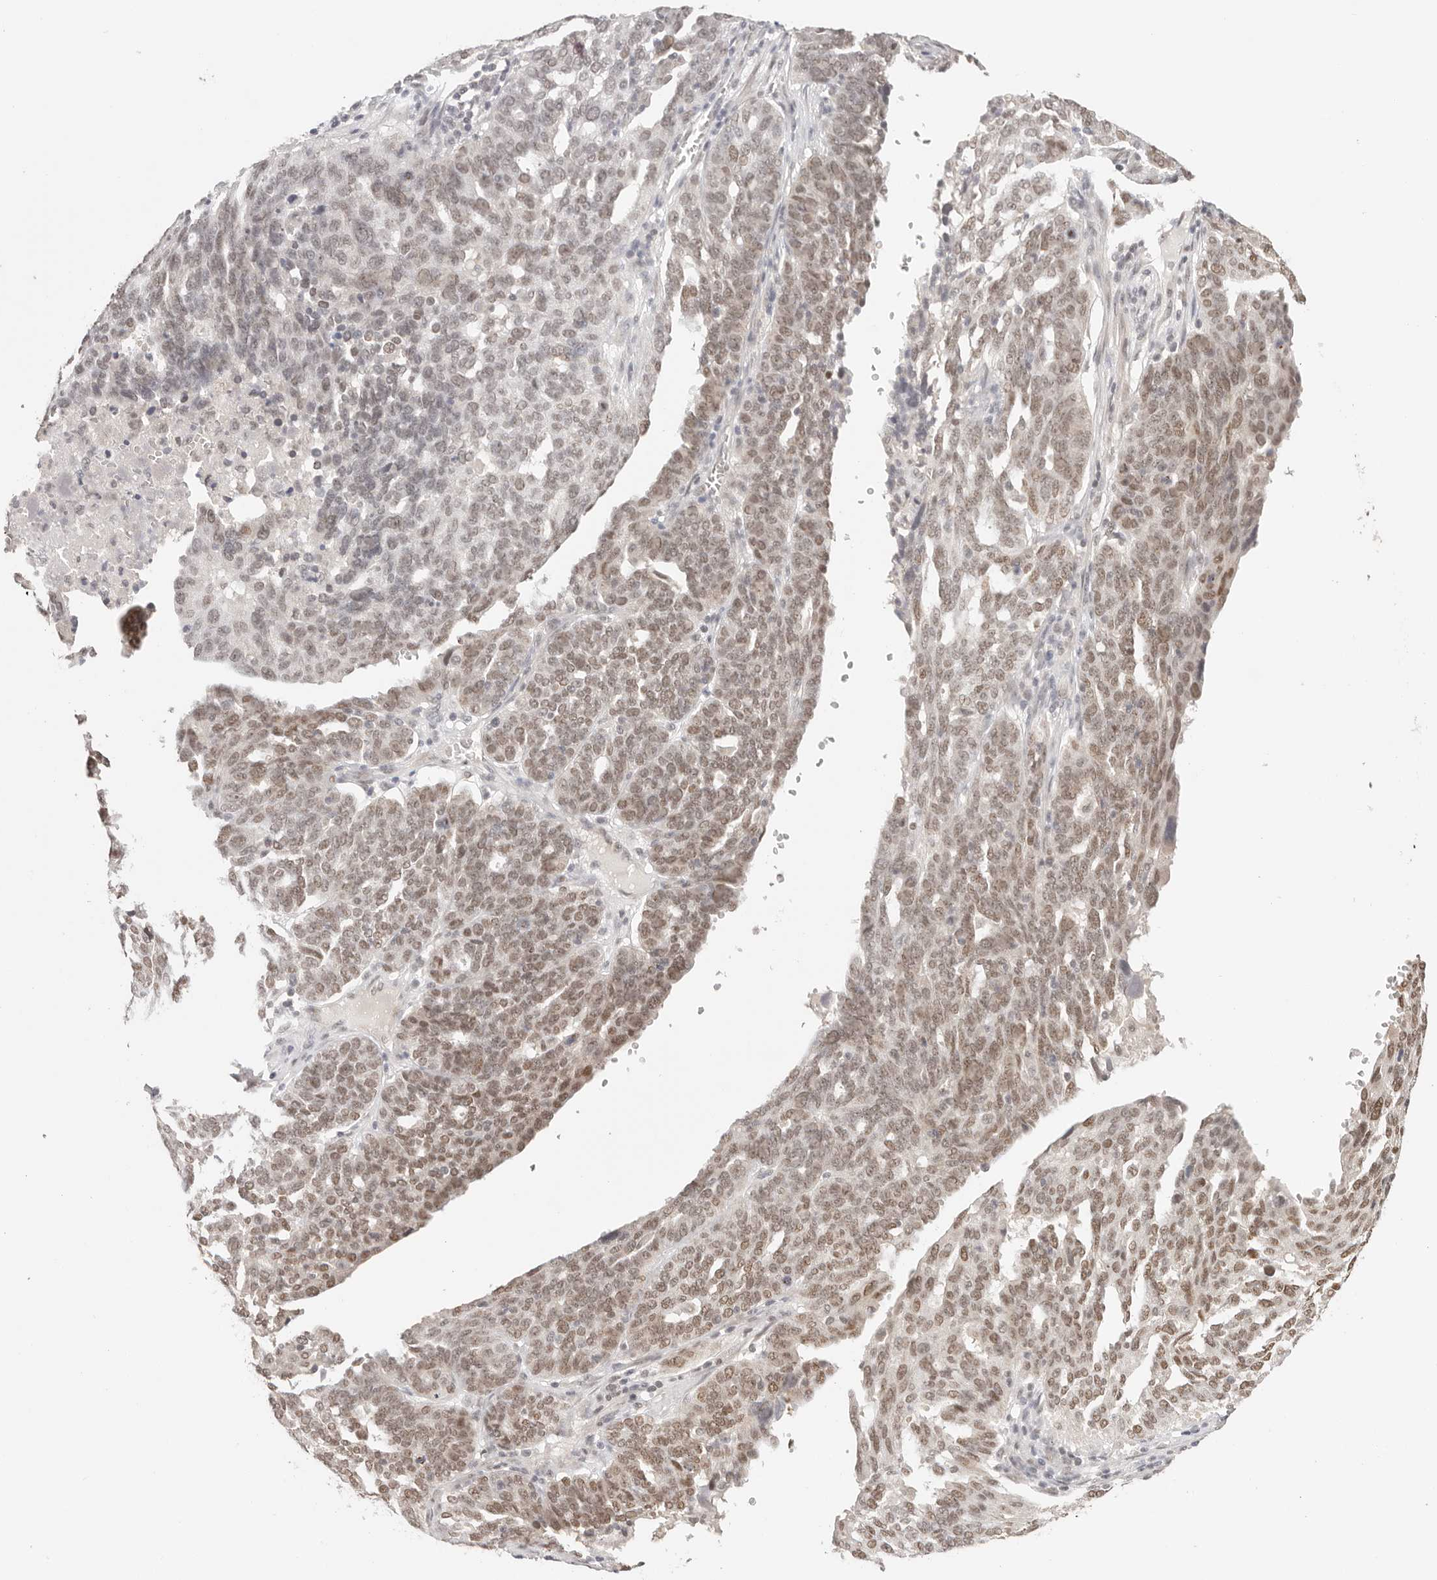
{"staining": {"intensity": "moderate", "quantity": ">75%", "location": "nuclear"}, "tissue": "ovarian cancer", "cell_type": "Tumor cells", "image_type": "cancer", "snomed": [{"axis": "morphology", "description": "Cystadenocarcinoma, serous, NOS"}, {"axis": "topography", "description": "Ovary"}], "caption": "DAB immunohistochemical staining of human serous cystadenocarcinoma (ovarian) reveals moderate nuclear protein expression in approximately >75% of tumor cells. (DAB (3,3'-diaminobenzidine) IHC, brown staining for protein, blue staining for nuclei).", "gene": "RFC3", "patient": {"sex": "female", "age": 59}}